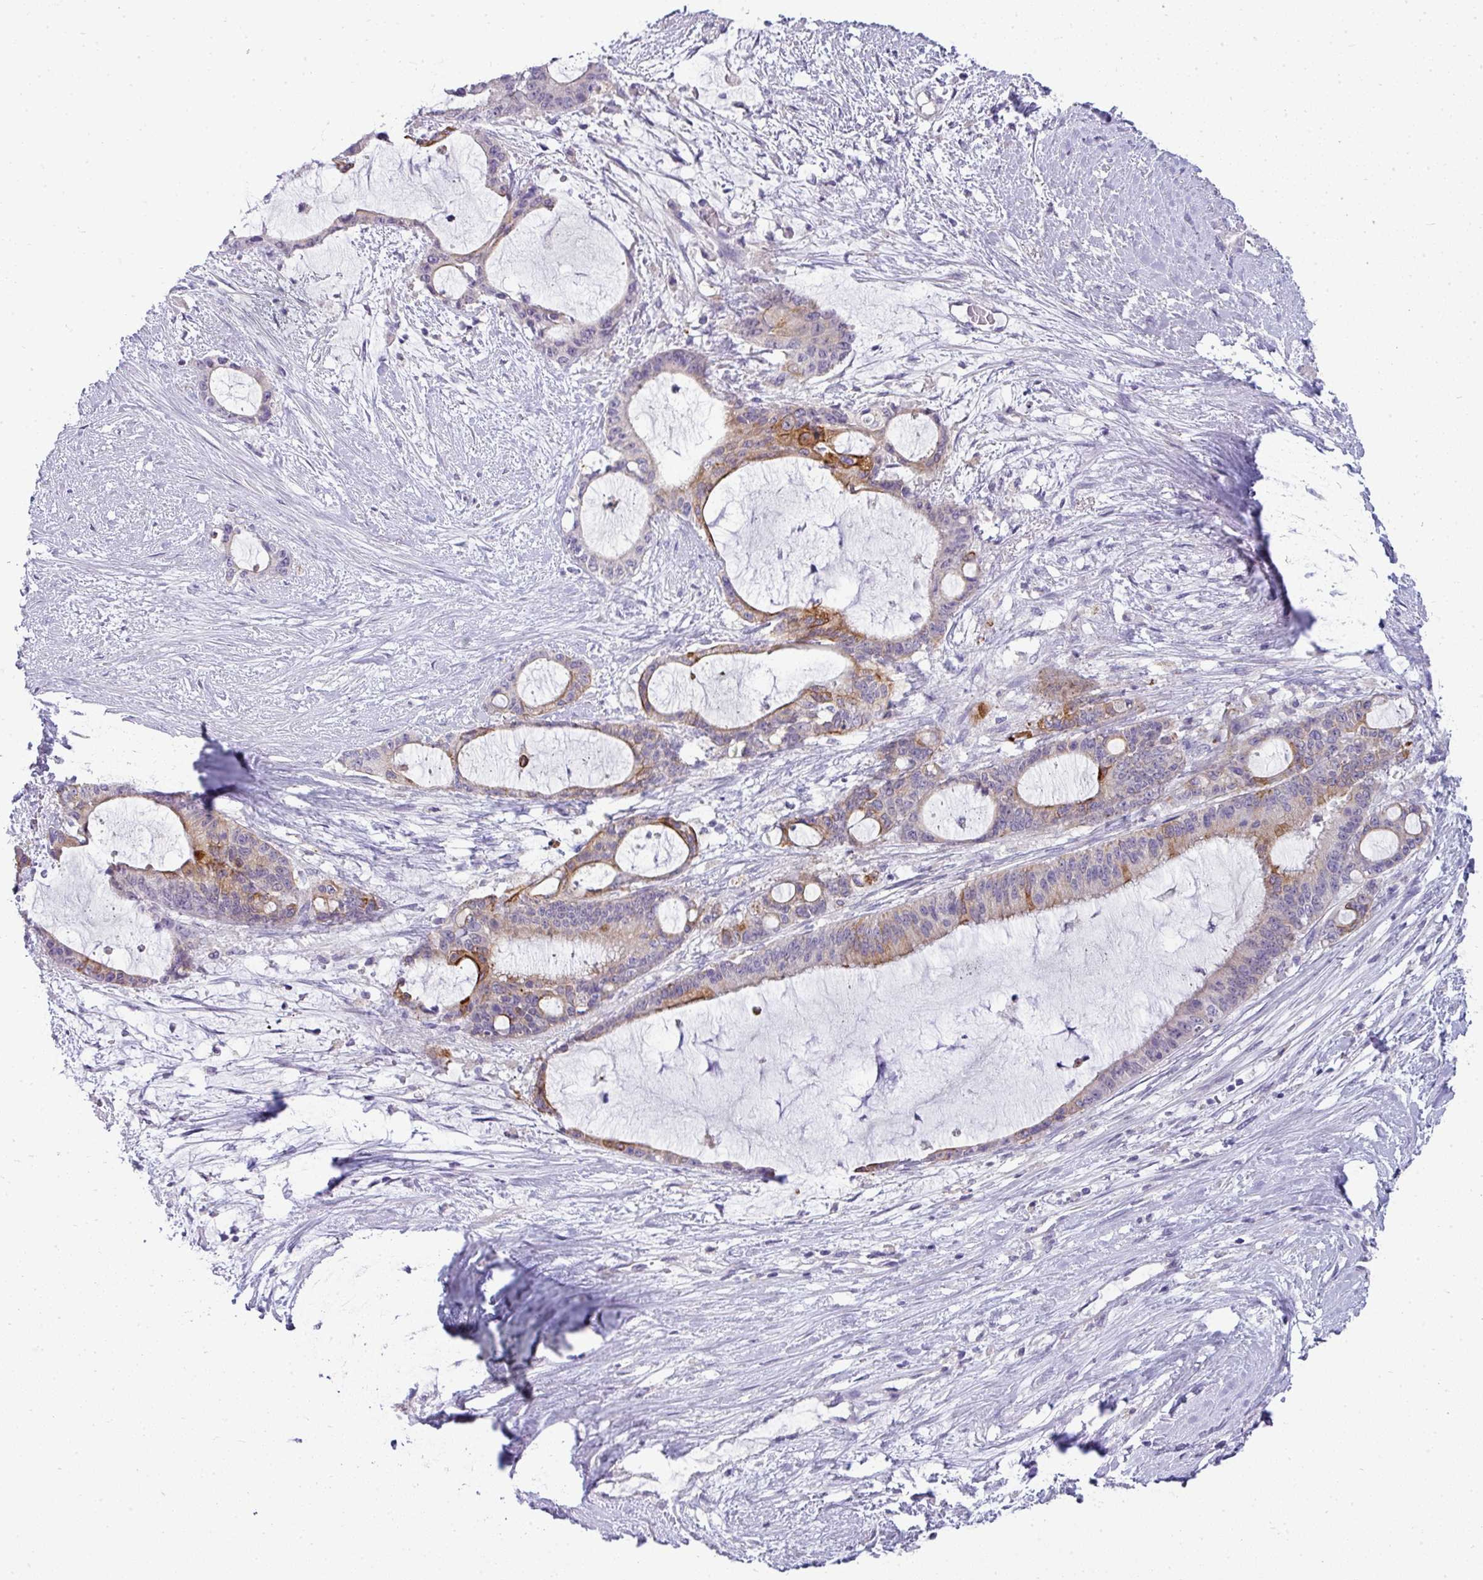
{"staining": {"intensity": "strong", "quantity": "<25%", "location": "cytoplasmic/membranous"}, "tissue": "liver cancer", "cell_type": "Tumor cells", "image_type": "cancer", "snomed": [{"axis": "morphology", "description": "Normal tissue, NOS"}, {"axis": "morphology", "description": "Cholangiocarcinoma"}, {"axis": "topography", "description": "Liver"}, {"axis": "topography", "description": "Peripheral nerve tissue"}], "caption": "A brown stain shows strong cytoplasmic/membranous staining of a protein in liver cancer (cholangiocarcinoma) tumor cells. The protein is shown in brown color, while the nuclei are stained blue.", "gene": "ASXL3", "patient": {"sex": "female", "age": 73}}